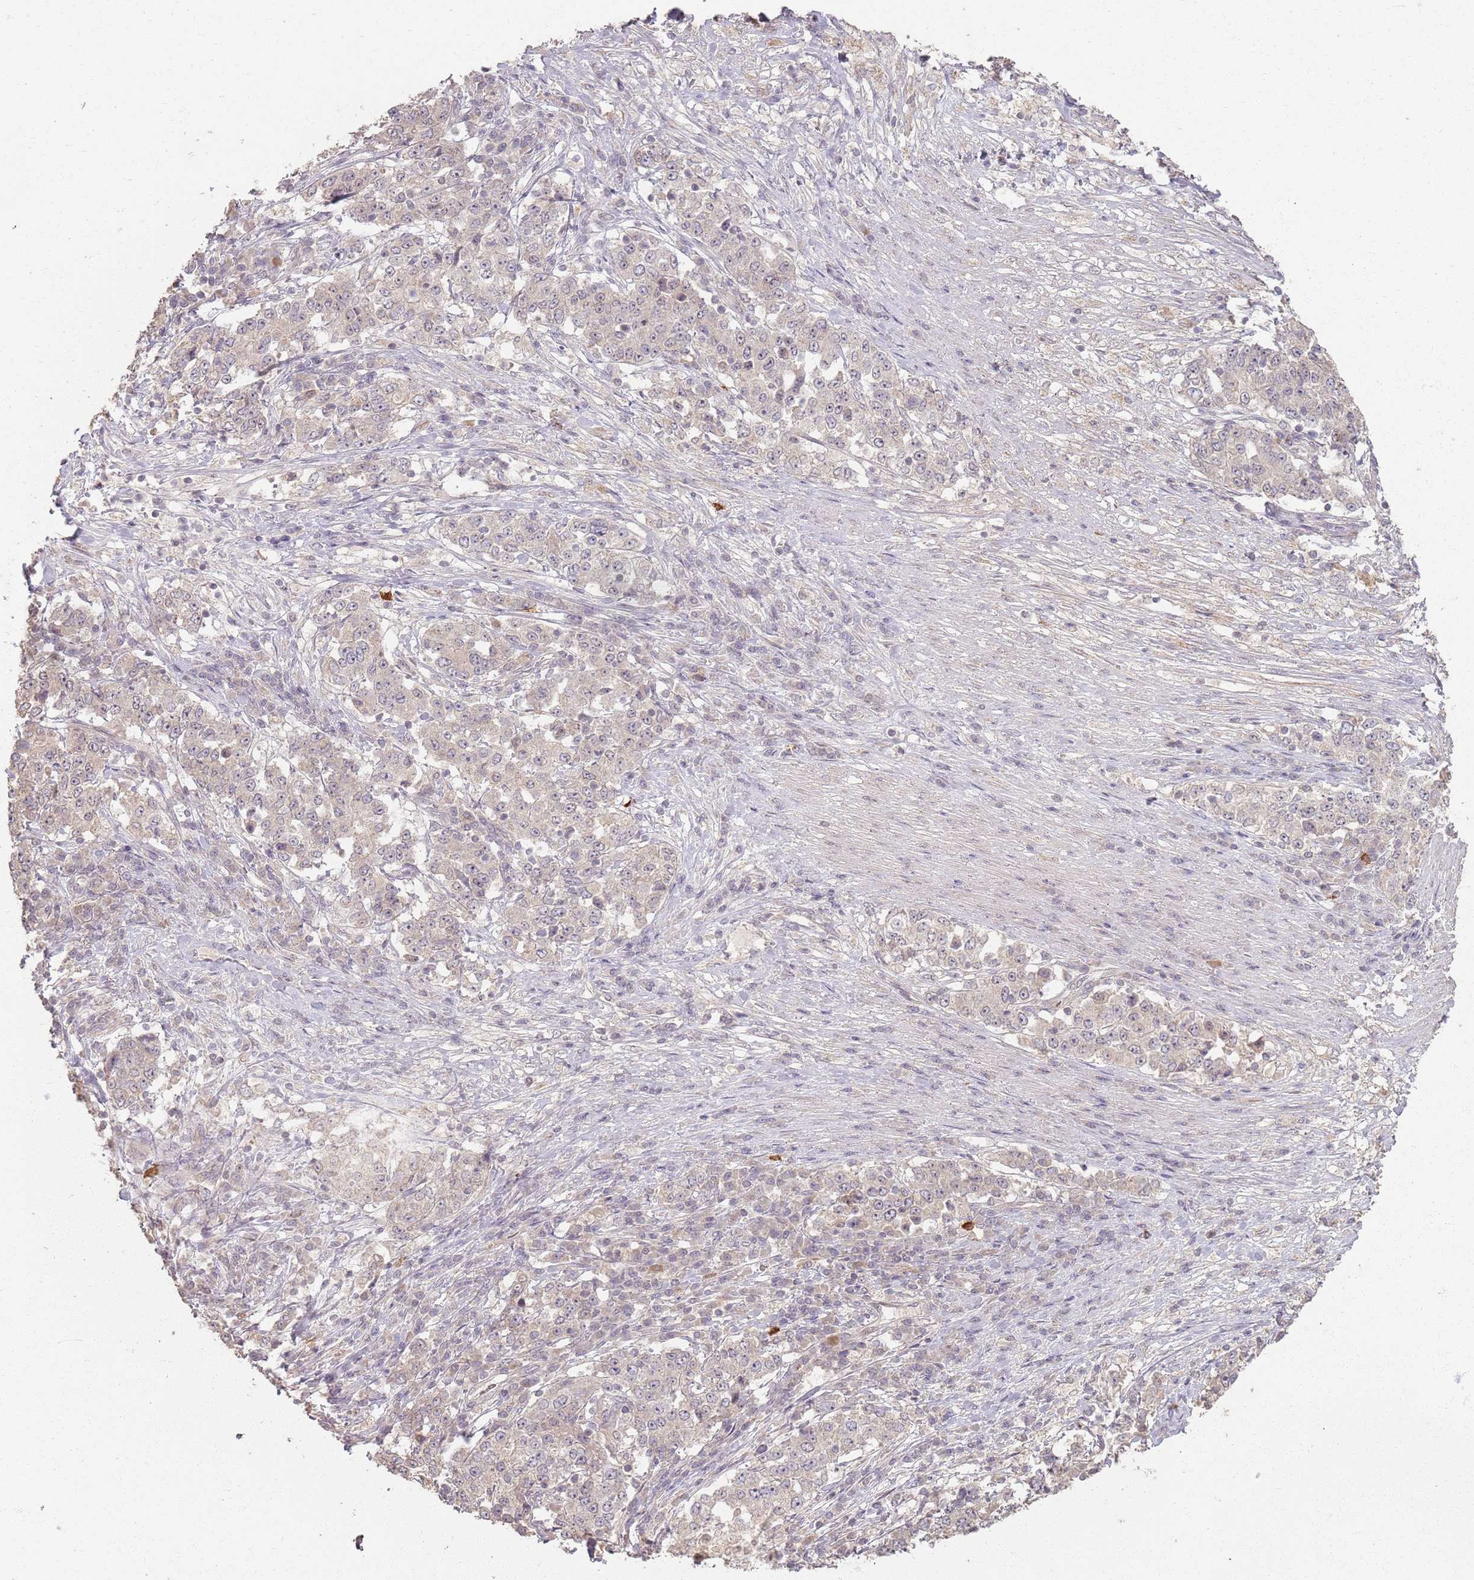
{"staining": {"intensity": "negative", "quantity": "none", "location": "none"}, "tissue": "stomach cancer", "cell_type": "Tumor cells", "image_type": "cancer", "snomed": [{"axis": "morphology", "description": "Adenocarcinoma, NOS"}, {"axis": "topography", "description": "Stomach"}], "caption": "Photomicrograph shows no protein positivity in tumor cells of stomach cancer tissue. (DAB (3,3'-diaminobenzidine) immunohistochemistry with hematoxylin counter stain).", "gene": "CCDC168", "patient": {"sex": "male", "age": 59}}